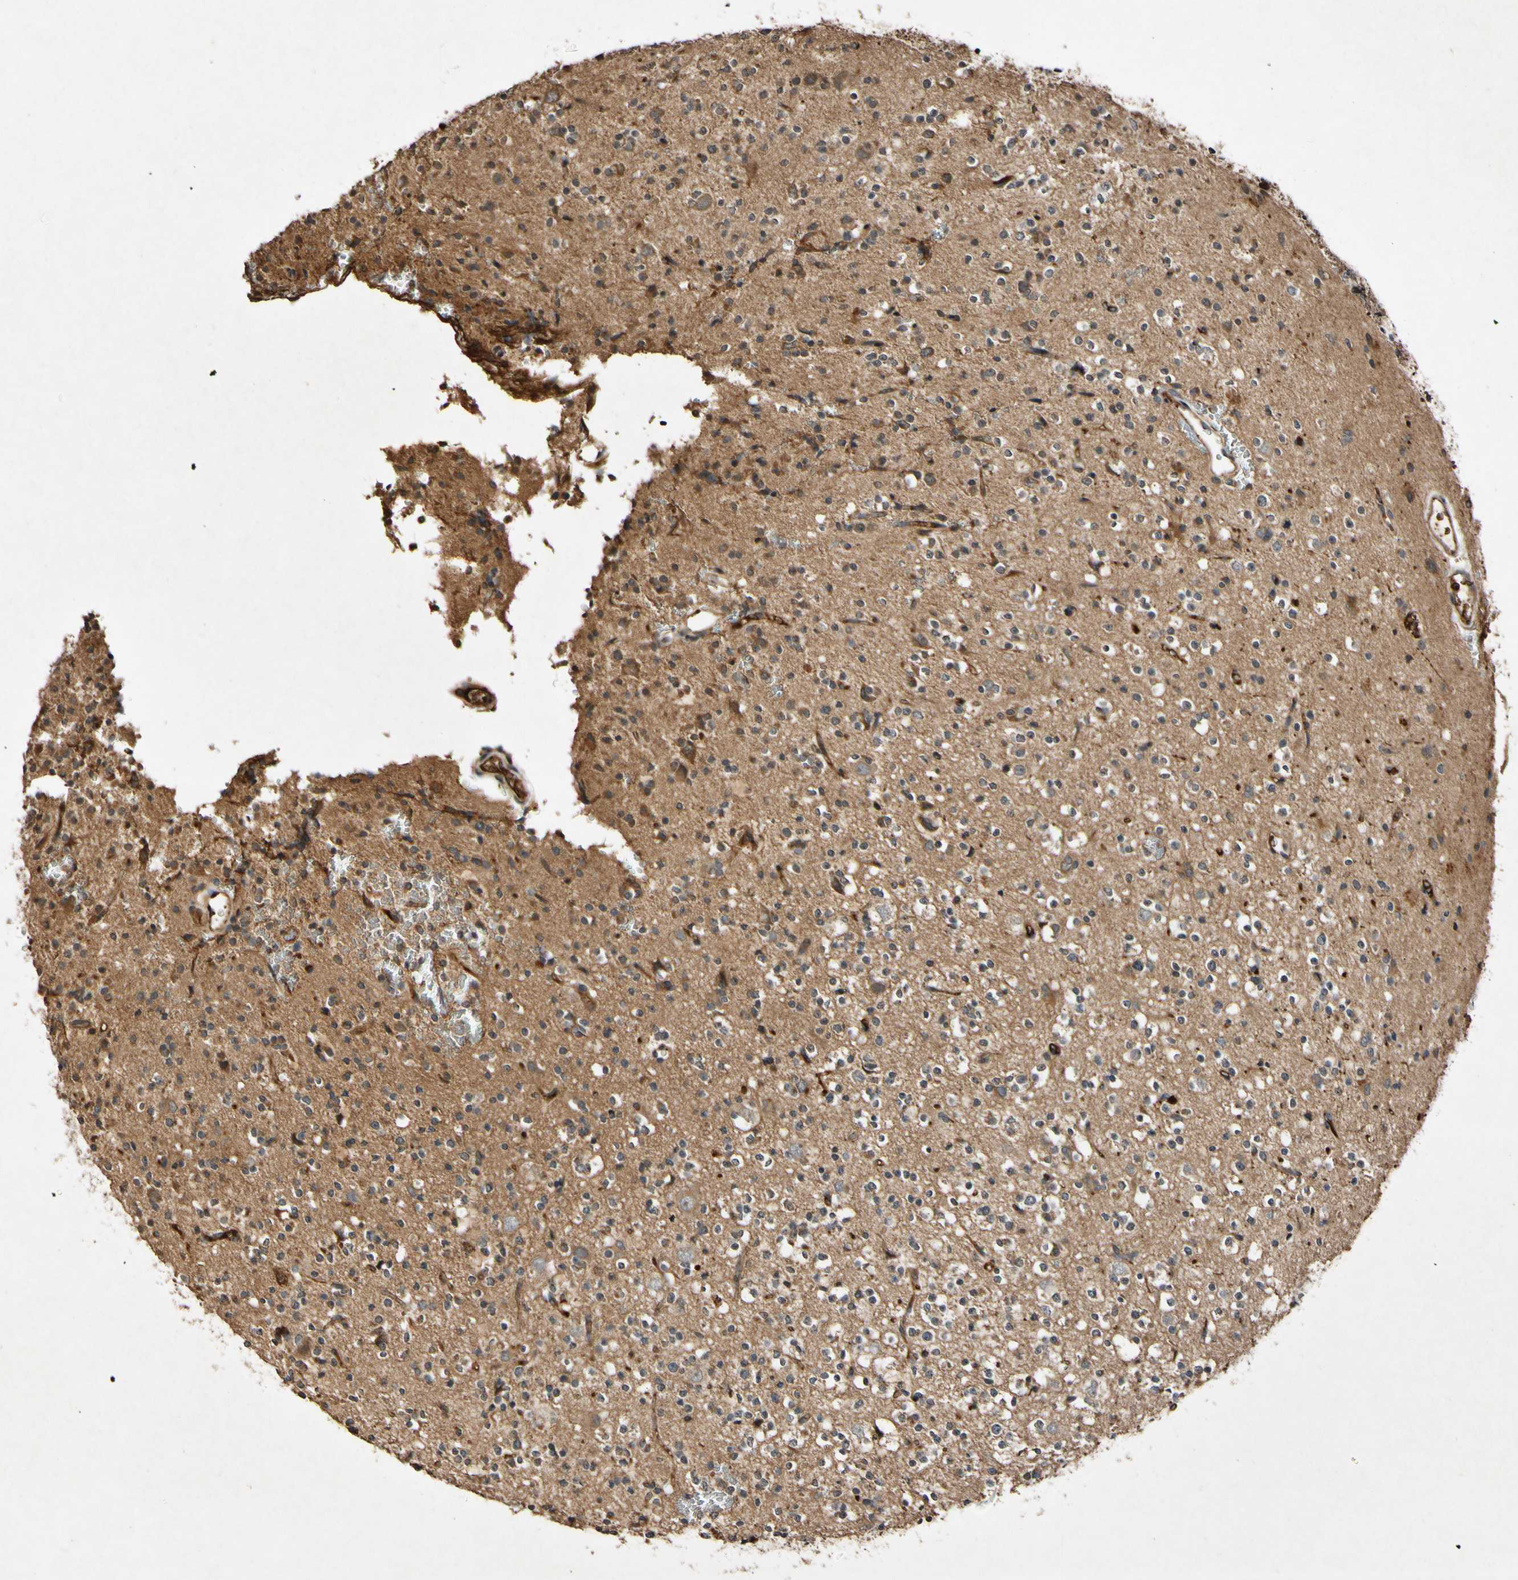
{"staining": {"intensity": "moderate", "quantity": "25%-75%", "location": "cytoplasmic/membranous"}, "tissue": "glioma", "cell_type": "Tumor cells", "image_type": "cancer", "snomed": [{"axis": "morphology", "description": "Glioma, malignant, High grade"}, {"axis": "topography", "description": "Brain"}], "caption": "Immunohistochemistry photomicrograph of neoplastic tissue: malignant high-grade glioma stained using immunohistochemistry displays medium levels of moderate protein expression localized specifically in the cytoplasmic/membranous of tumor cells, appearing as a cytoplasmic/membranous brown color.", "gene": "PLAT", "patient": {"sex": "male", "age": 47}}